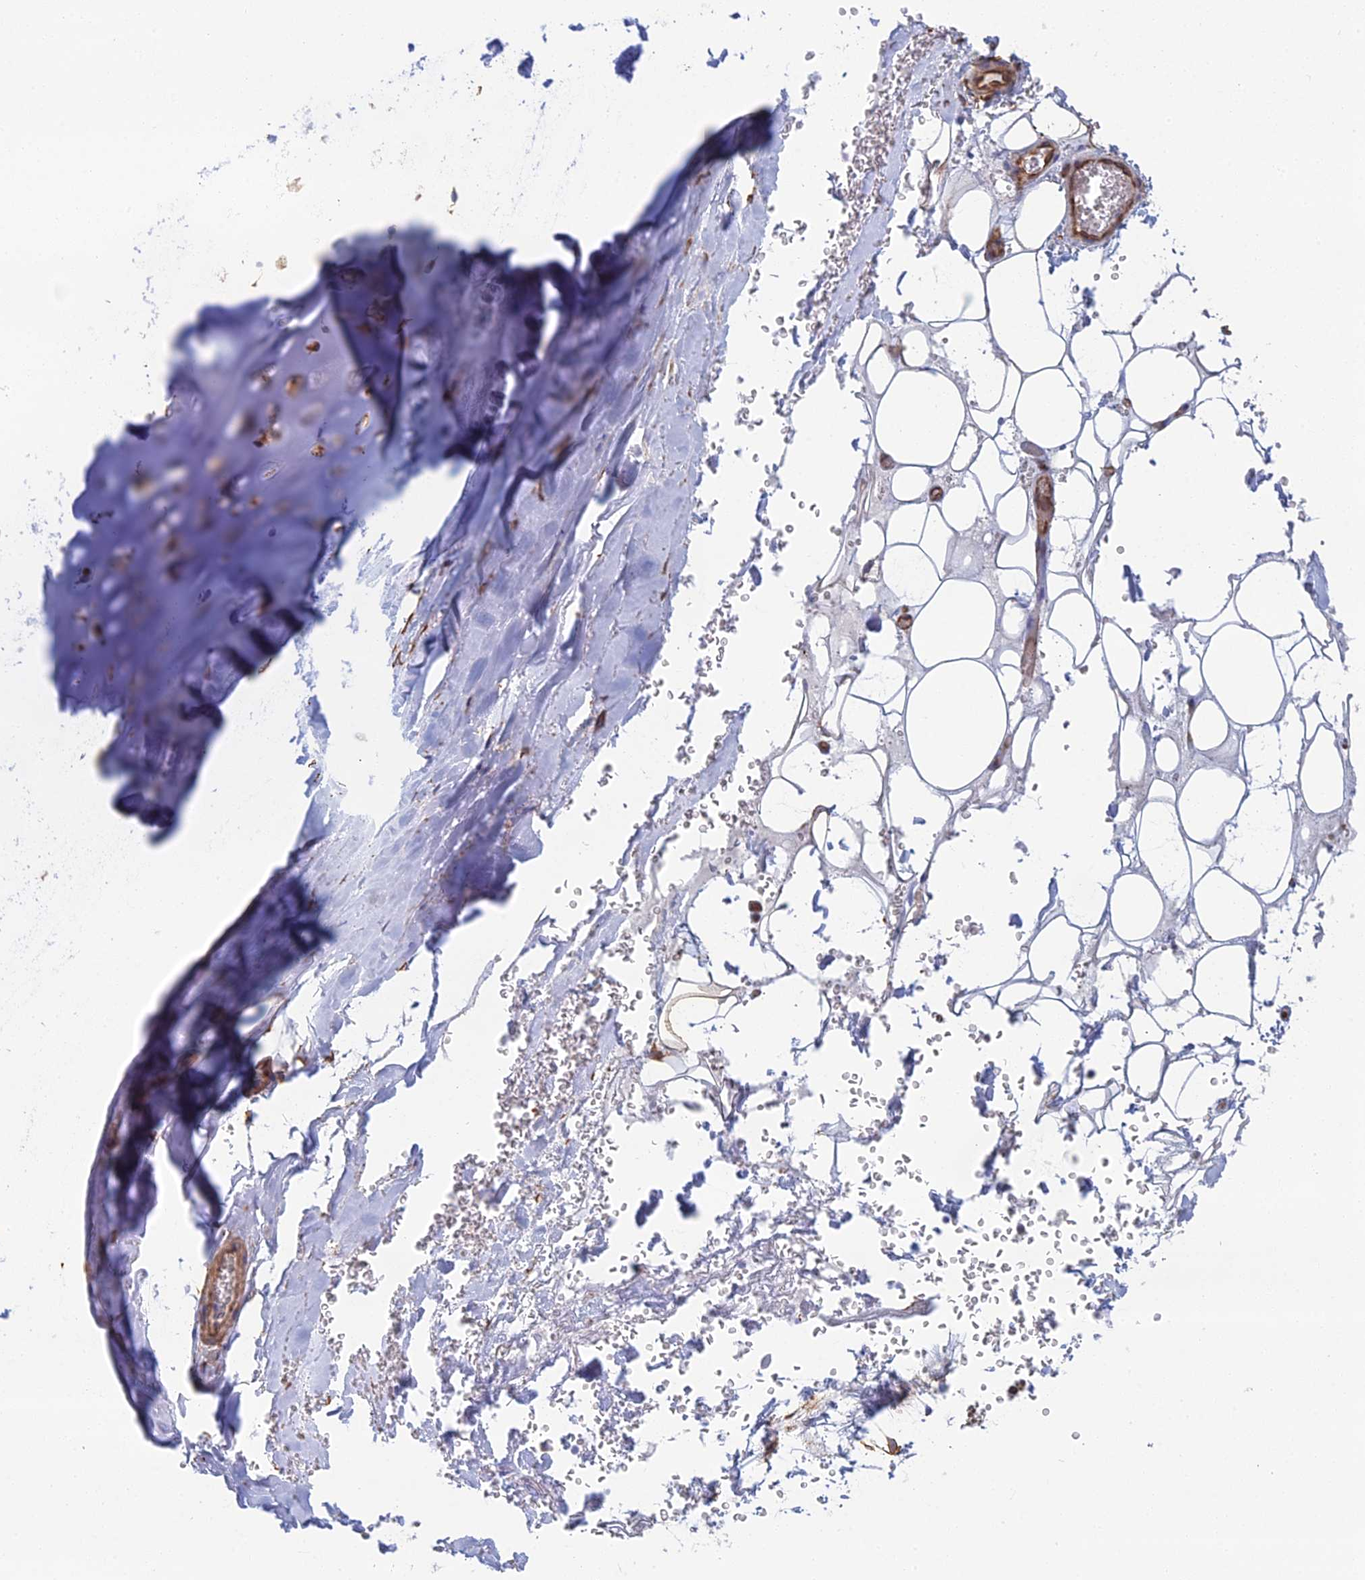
{"staining": {"intensity": "moderate", "quantity": ">75%", "location": "cytoplasmic/membranous"}, "tissue": "adipose tissue", "cell_type": "Adipocytes", "image_type": "normal", "snomed": [{"axis": "morphology", "description": "Normal tissue, NOS"}, {"axis": "topography", "description": "Cartilage tissue"}], "caption": "Immunohistochemistry (DAB (3,3'-diaminobenzidine)) staining of unremarkable adipose tissue exhibits moderate cytoplasmic/membranous protein expression in about >75% of adipocytes. (DAB IHC, brown staining for protein, blue staining for nuclei).", "gene": "CLVS2", "patient": {"sex": "female", "age": 63}}